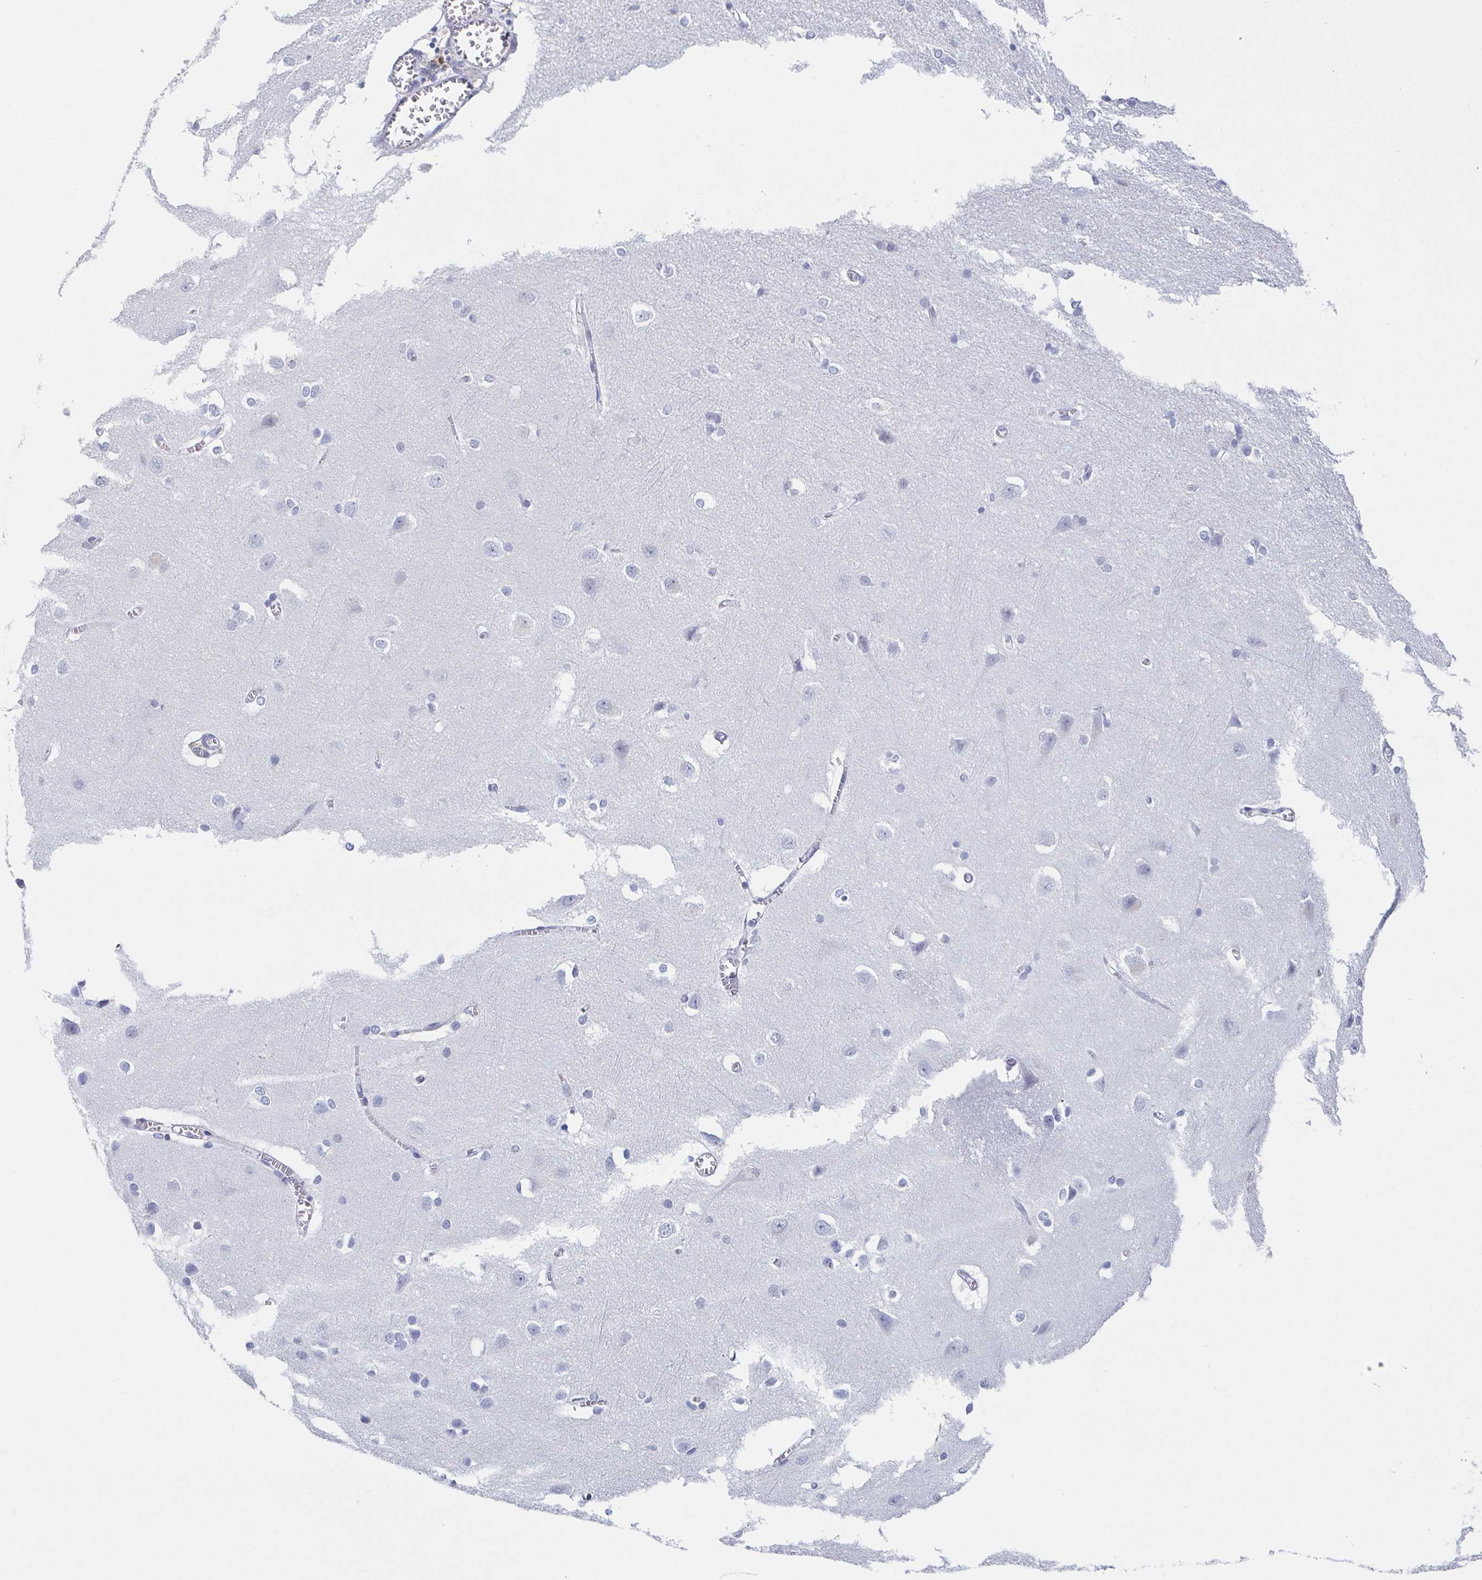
{"staining": {"intensity": "negative", "quantity": "none", "location": "none"}, "tissue": "cerebral cortex", "cell_type": "Endothelial cells", "image_type": "normal", "snomed": [{"axis": "morphology", "description": "Normal tissue, NOS"}, {"axis": "topography", "description": "Cerebral cortex"}], "caption": "Immunohistochemical staining of normal human cerebral cortex displays no significant positivity in endothelial cells.", "gene": "REG4", "patient": {"sex": "male", "age": 37}}